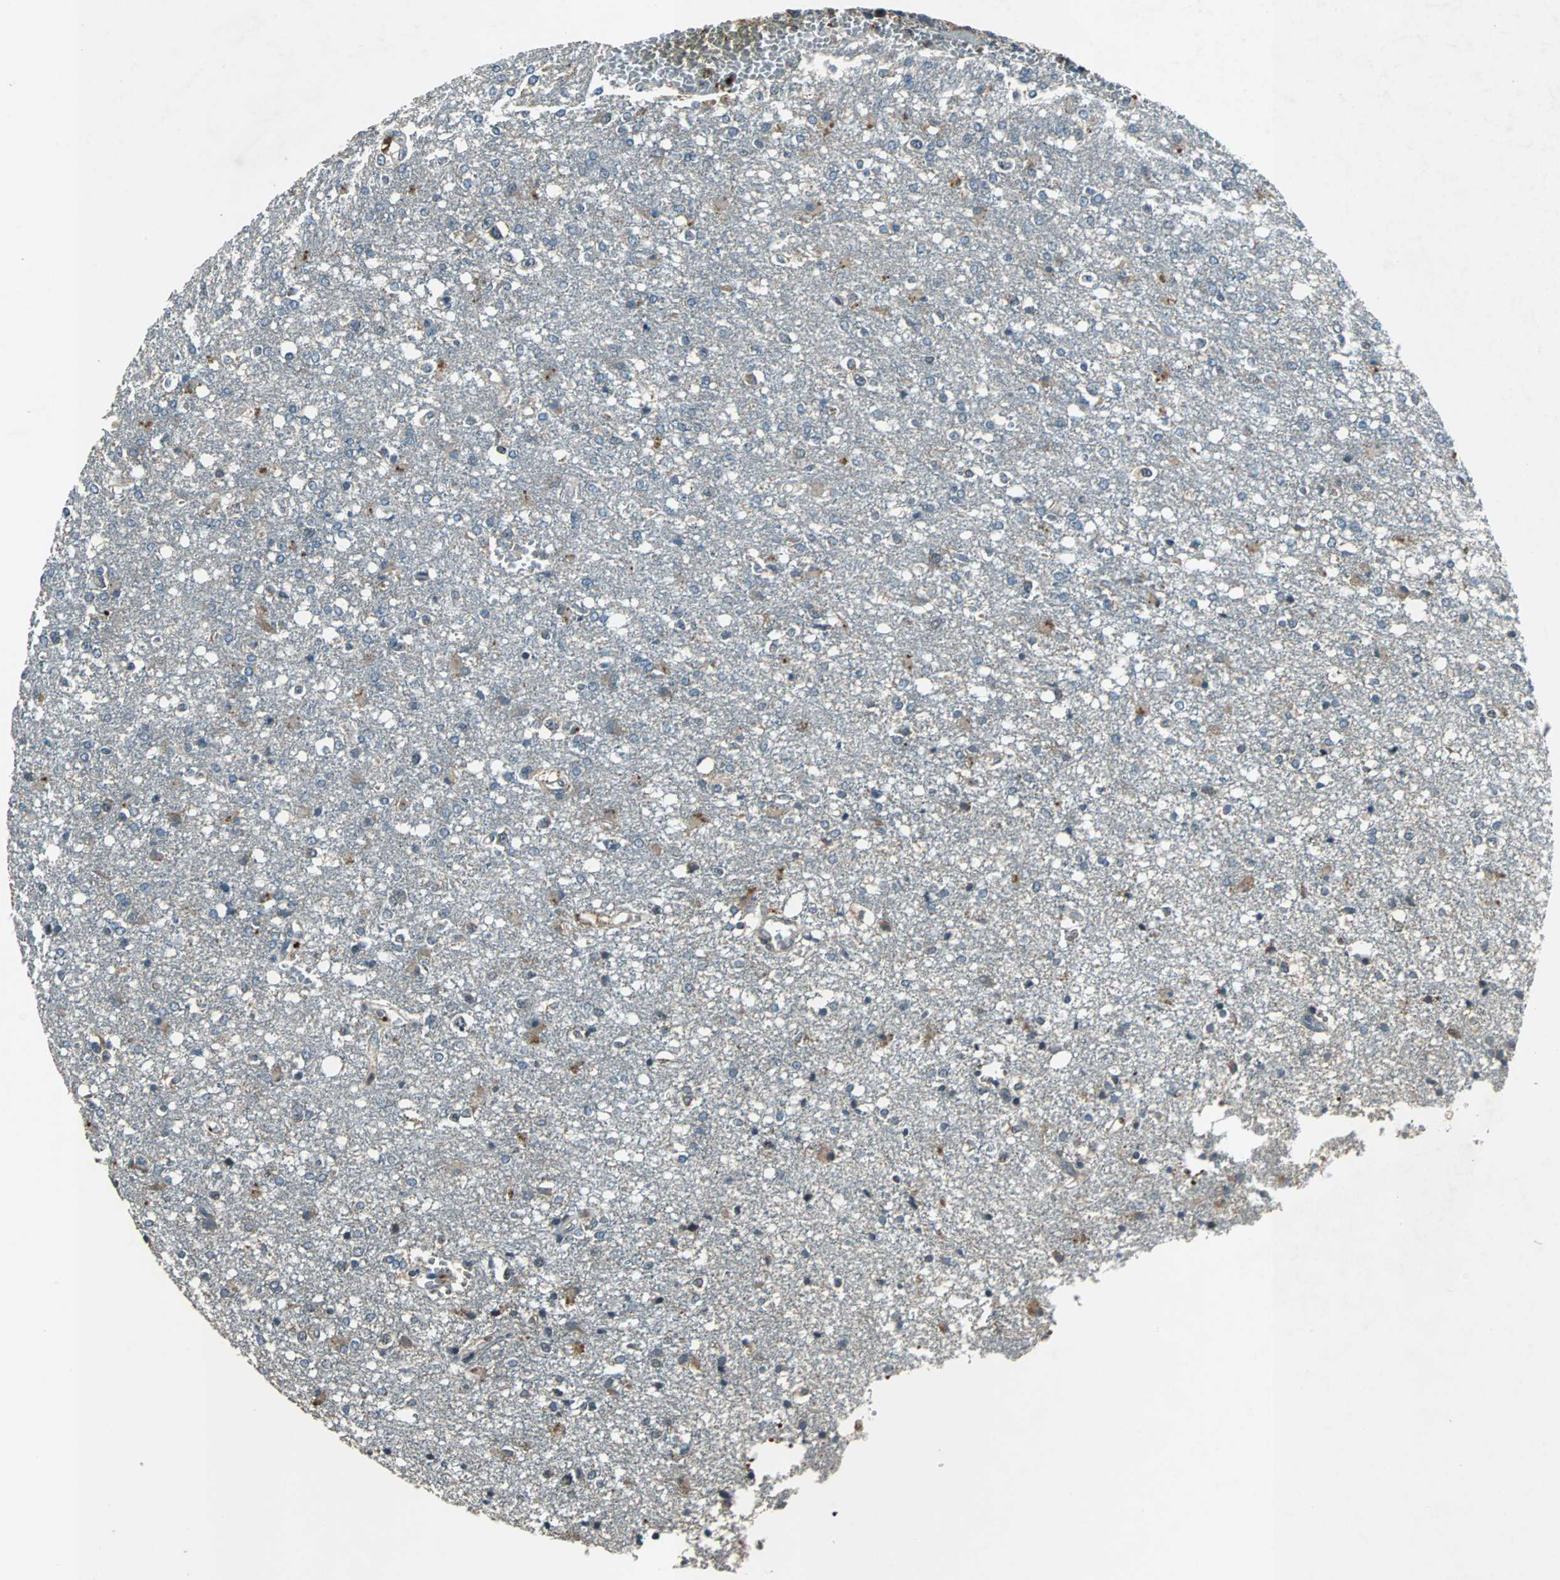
{"staining": {"intensity": "weak", "quantity": "<25%", "location": "cytoplasmic/membranous"}, "tissue": "glioma", "cell_type": "Tumor cells", "image_type": "cancer", "snomed": [{"axis": "morphology", "description": "Glioma, malignant, High grade"}, {"axis": "topography", "description": "Cerebral cortex"}], "caption": "High-grade glioma (malignant) stained for a protein using immunohistochemistry exhibits no positivity tumor cells.", "gene": "SOS1", "patient": {"sex": "male", "age": 76}}